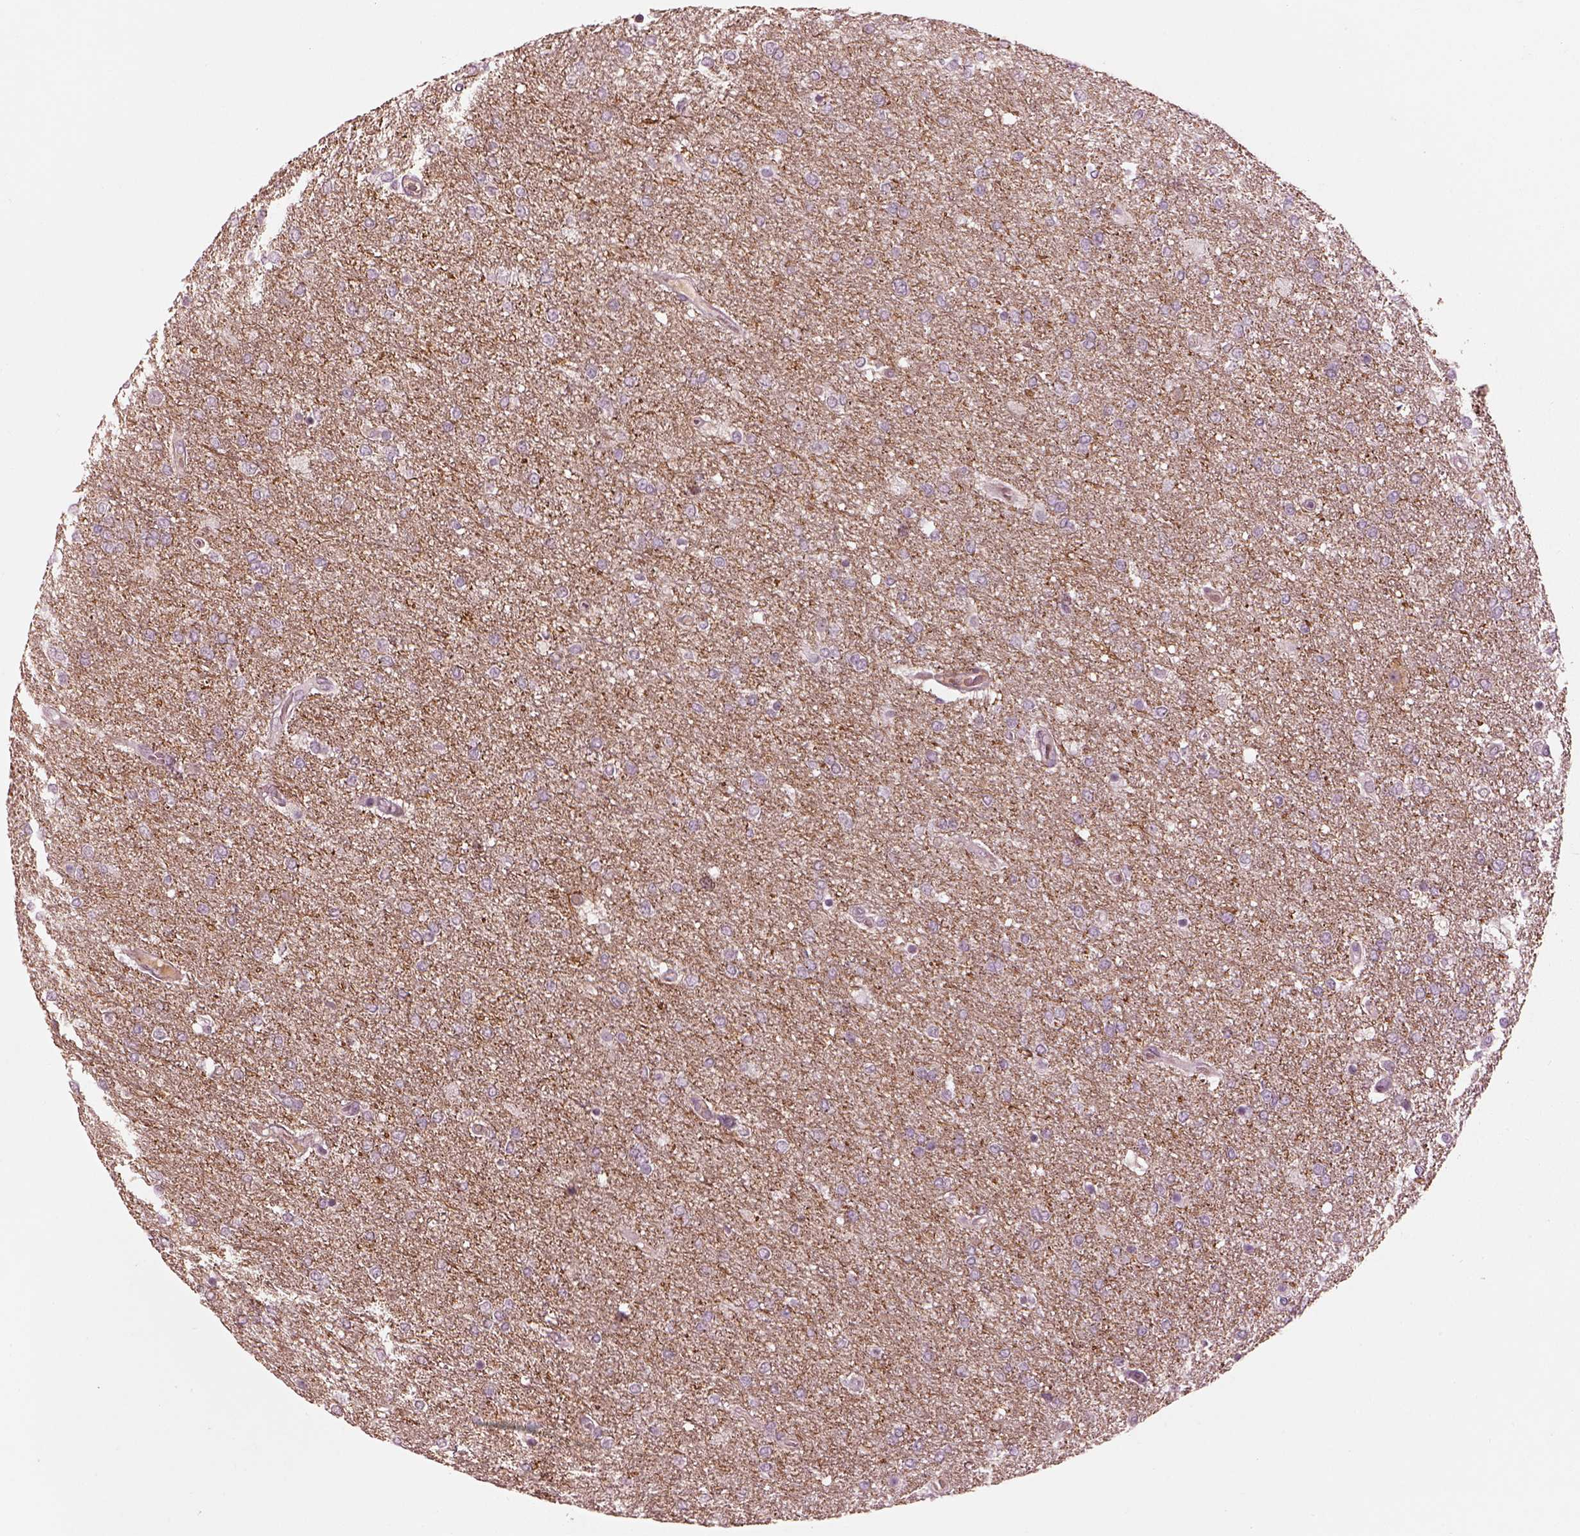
{"staining": {"intensity": "negative", "quantity": "none", "location": "none"}, "tissue": "glioma", "cell_type": "Tumor cells", "image_type": "cancer", "snomed": [{"axis": "morphology", "description": "Glioma, malignant, High grade"}, {"axis": "topography", "description": "Brain"}], "caption": "Tumor cells are negative for brown protein staining in glioma. (DAB (3,3'-diaminobenzidine) immunohistochemistry (IHC), high magnification).", "gene": "KCNA2", "patient": {"sex": "female", "age": 61}}